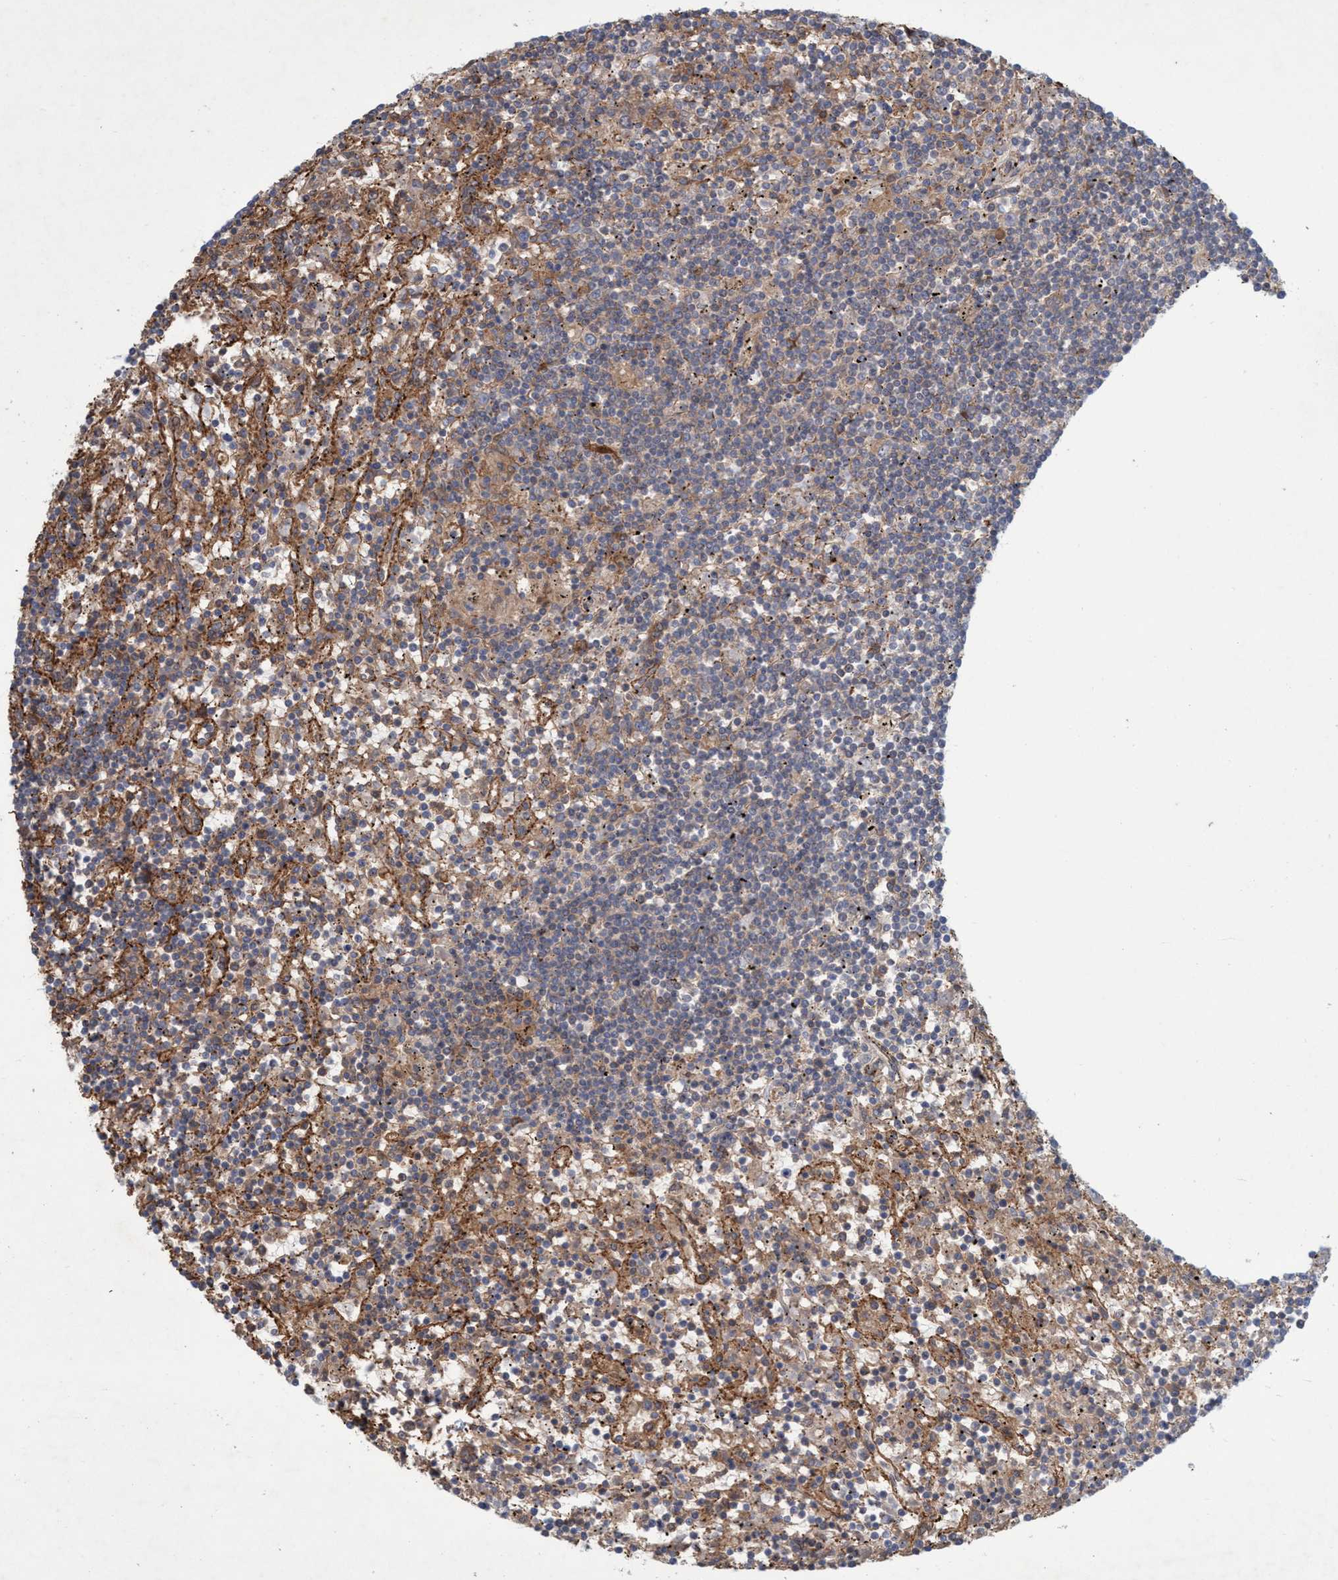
{"staining": {"intensity": "weak", "quantity": "<25%", "location": "cytoplasmic/membranous"}, "tissue": "lymphoma", "cell_type": "Tumor cells", "image_type": "cancer", "snomed": [{"axis": "morphology", "description": "Malignant lymphoma, non-Hodgkin's type, Low grade"}, {"axis": "topography", "description": "Spleen"}], "caption": "Human malignant lymphoma, non-Hodgkin's type (low-grade) stained for a protein using immunohistochemistry (IHC) shows no expression in tumor cells.", "gene": "SPECC1", "patient": {"sex": "male", "age": 76}}